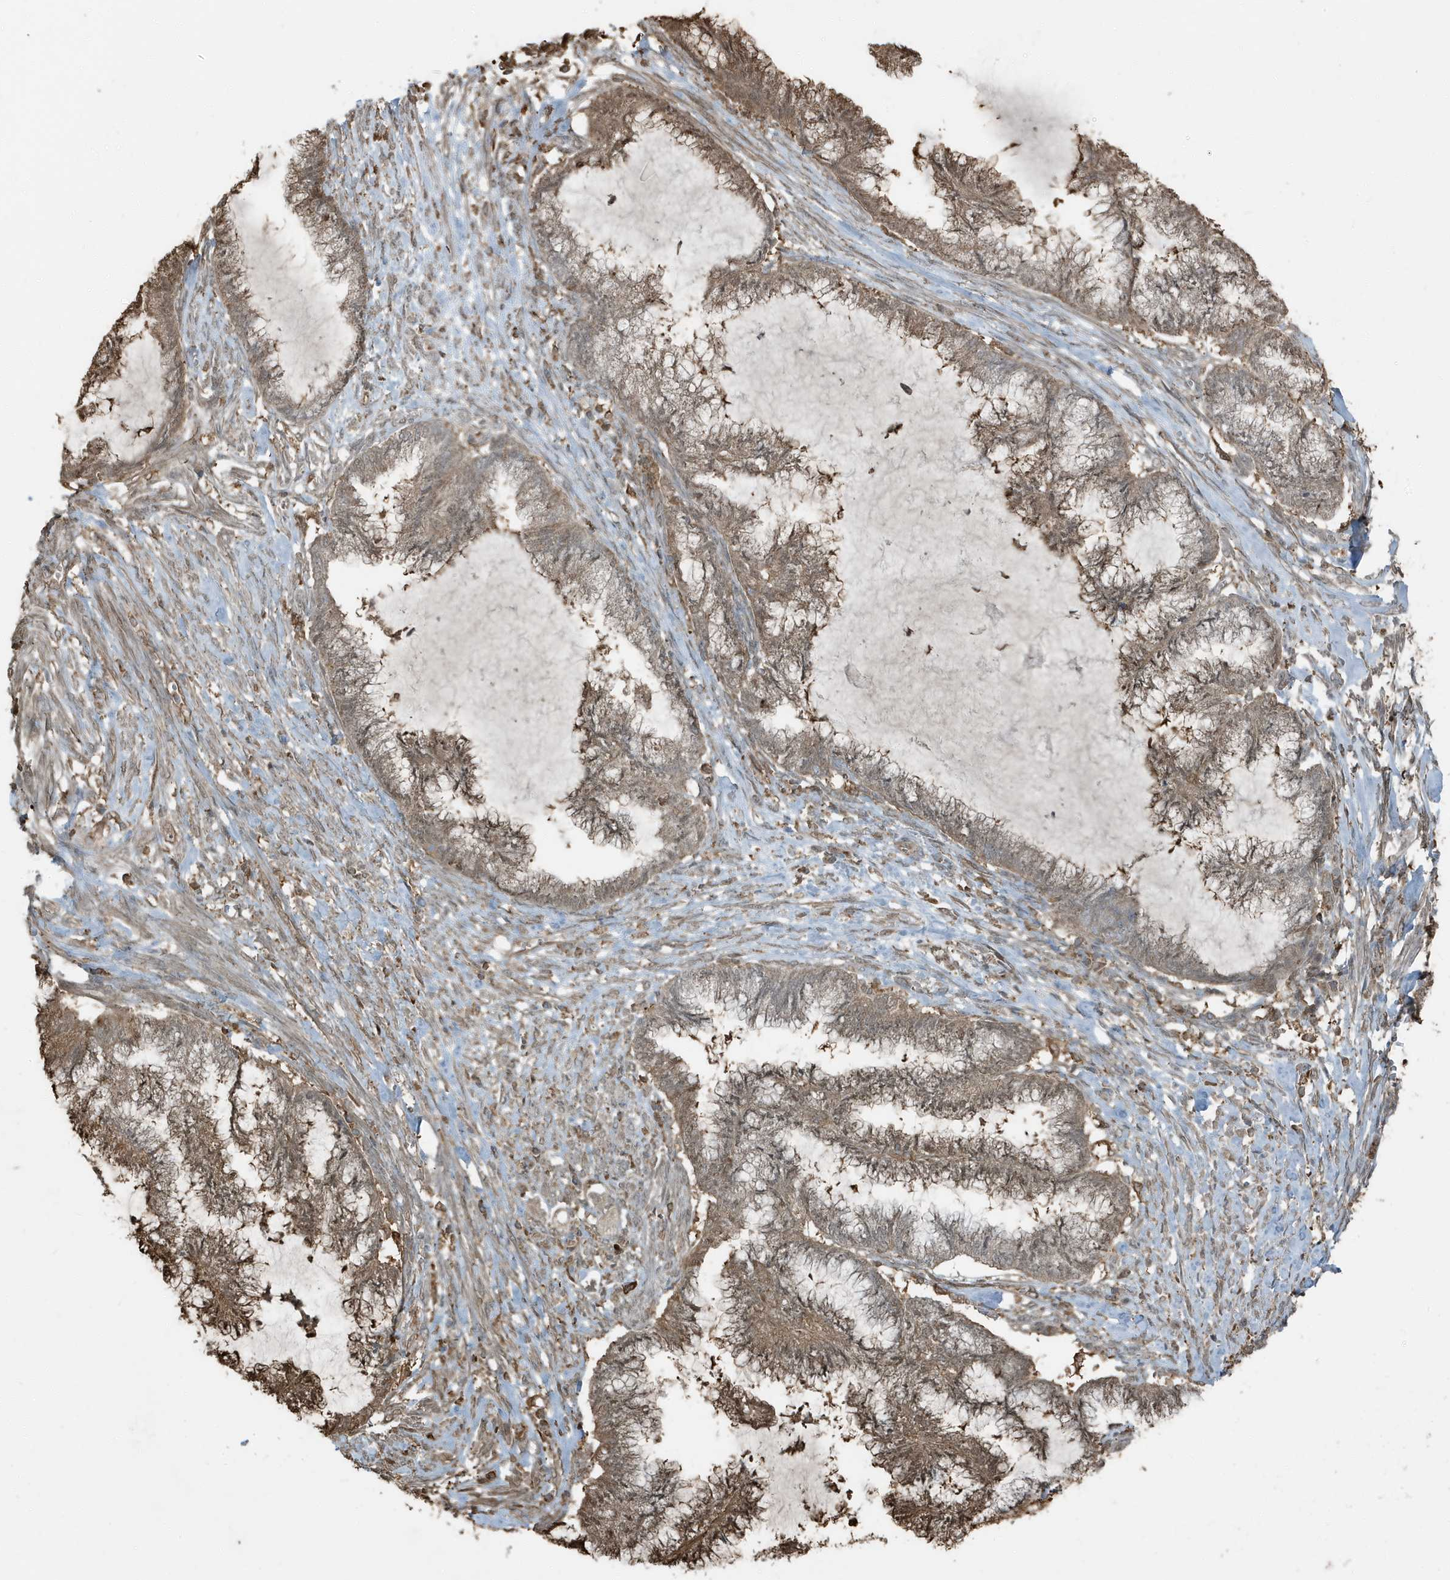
{"staining": {"intensity": "moderate", "quantity": ">75%", "location": "cytoplasmic/membranous"}, "tissue": "endometrial cancer", "cell_type": "Tumor cells", "image_type": "cancer", "snomed": [{"axis": "morphology", "description": "Adenocarcinoma, NOS"}, {"axis": "topography", "description": "Endometrium"}], "caption": "The histopathology image reveals immunohistochemical staining of endometrial adenocarcinoma. There is moderate cytoplasmic/membranous positivity is identified in about >75% of tumor cells.", "gene": "AZI2", "patient": {"sex": "female", "age": 86}}